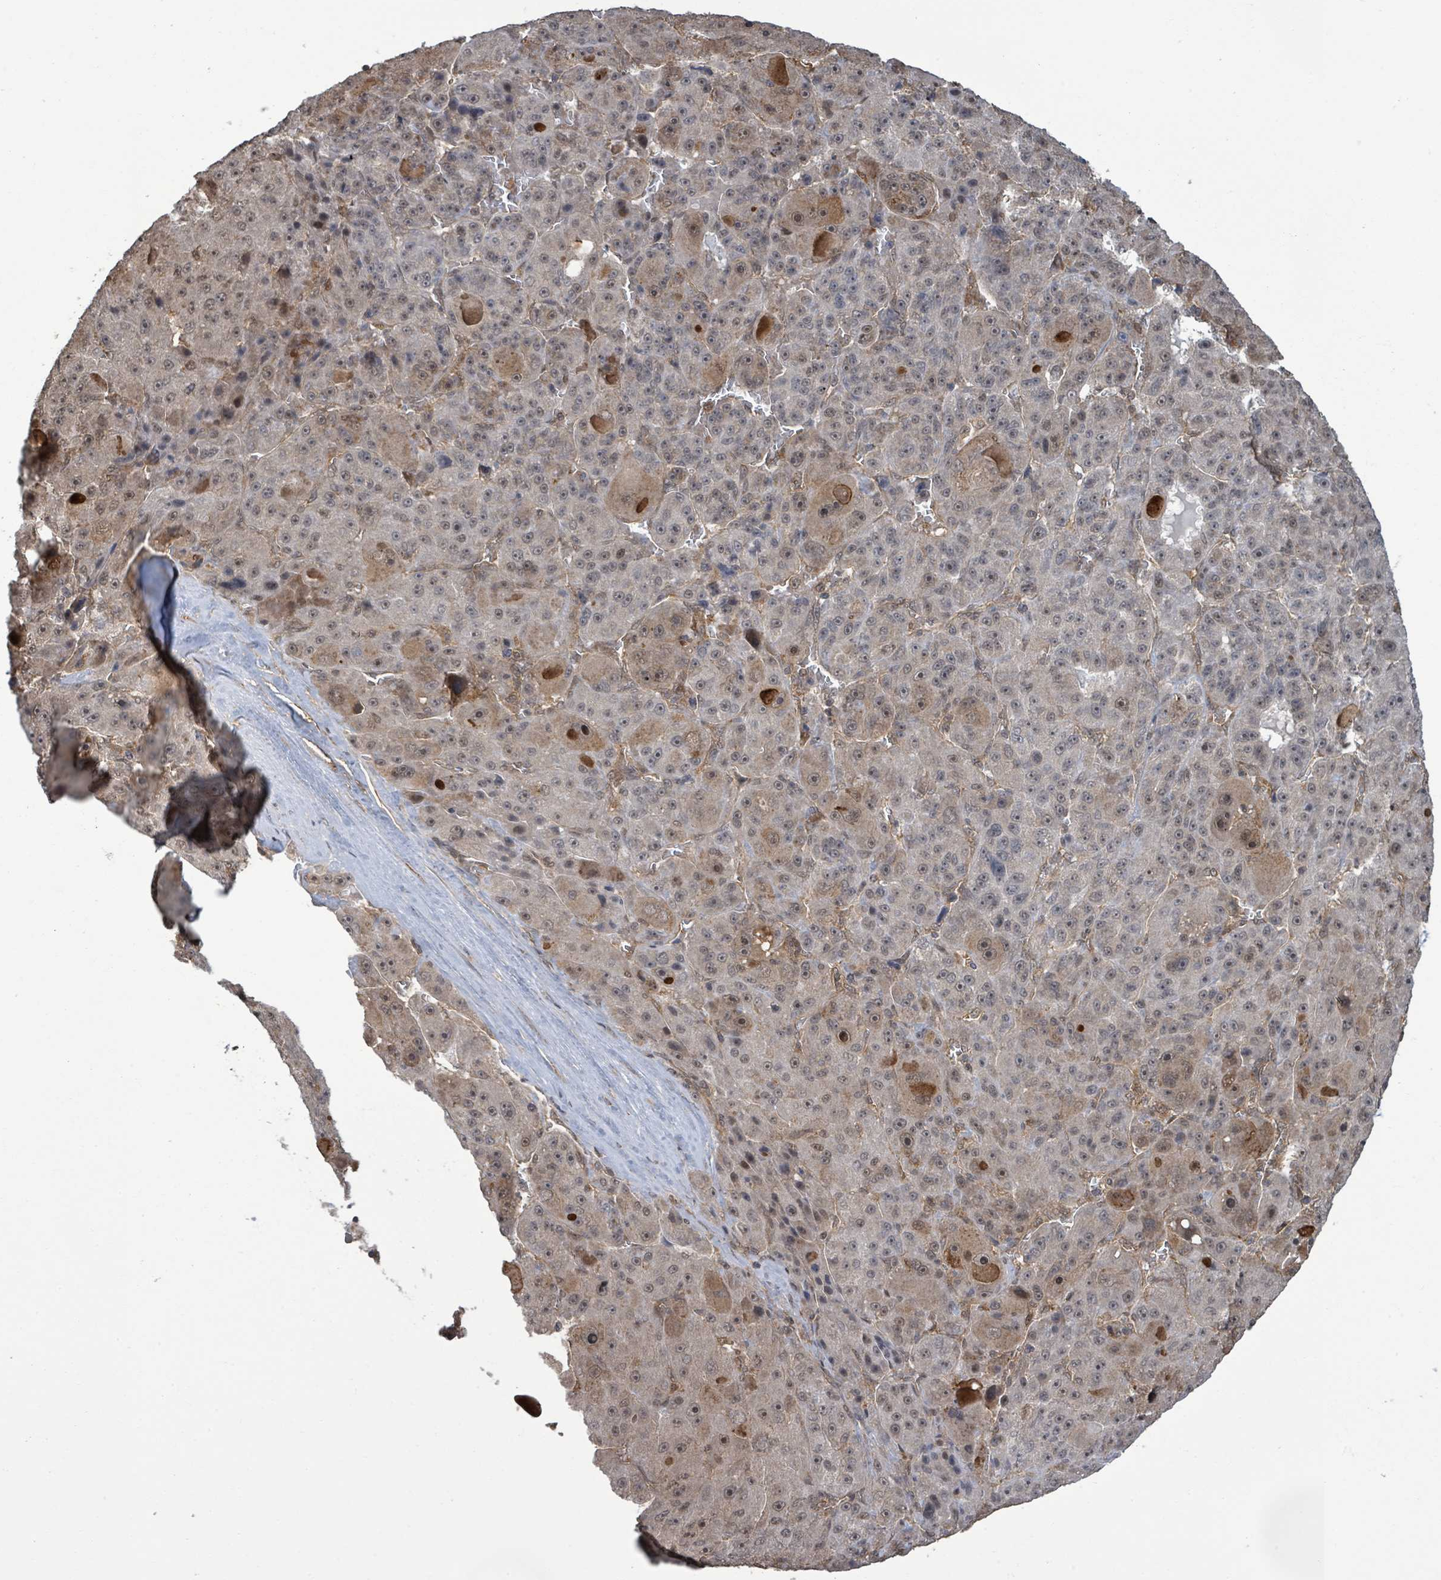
{"staining": {"intensity": "weak", "quantity": "25%-75%", "location": "cytoplasmic/membranous,nuclear"}, "tissue": "liver cancer", "cell_type": "Tumor cells", "image_type": "cancer", "snomed": [{"axis": "morphology", "description": "Carcinoma, Hepatocellular, NOS"}, {"axis": "topography", "description": "Liver"}], "caption": "Immunohistochemistry (IHC) of human liver hepatocellular carcinoma displays low levels of weak cytoplasmic/membranous and nuclear positivity in about 25%-75% of tumor cells.", "gene": "KLC1", "patient": {"sex": "male", "age": 76}}